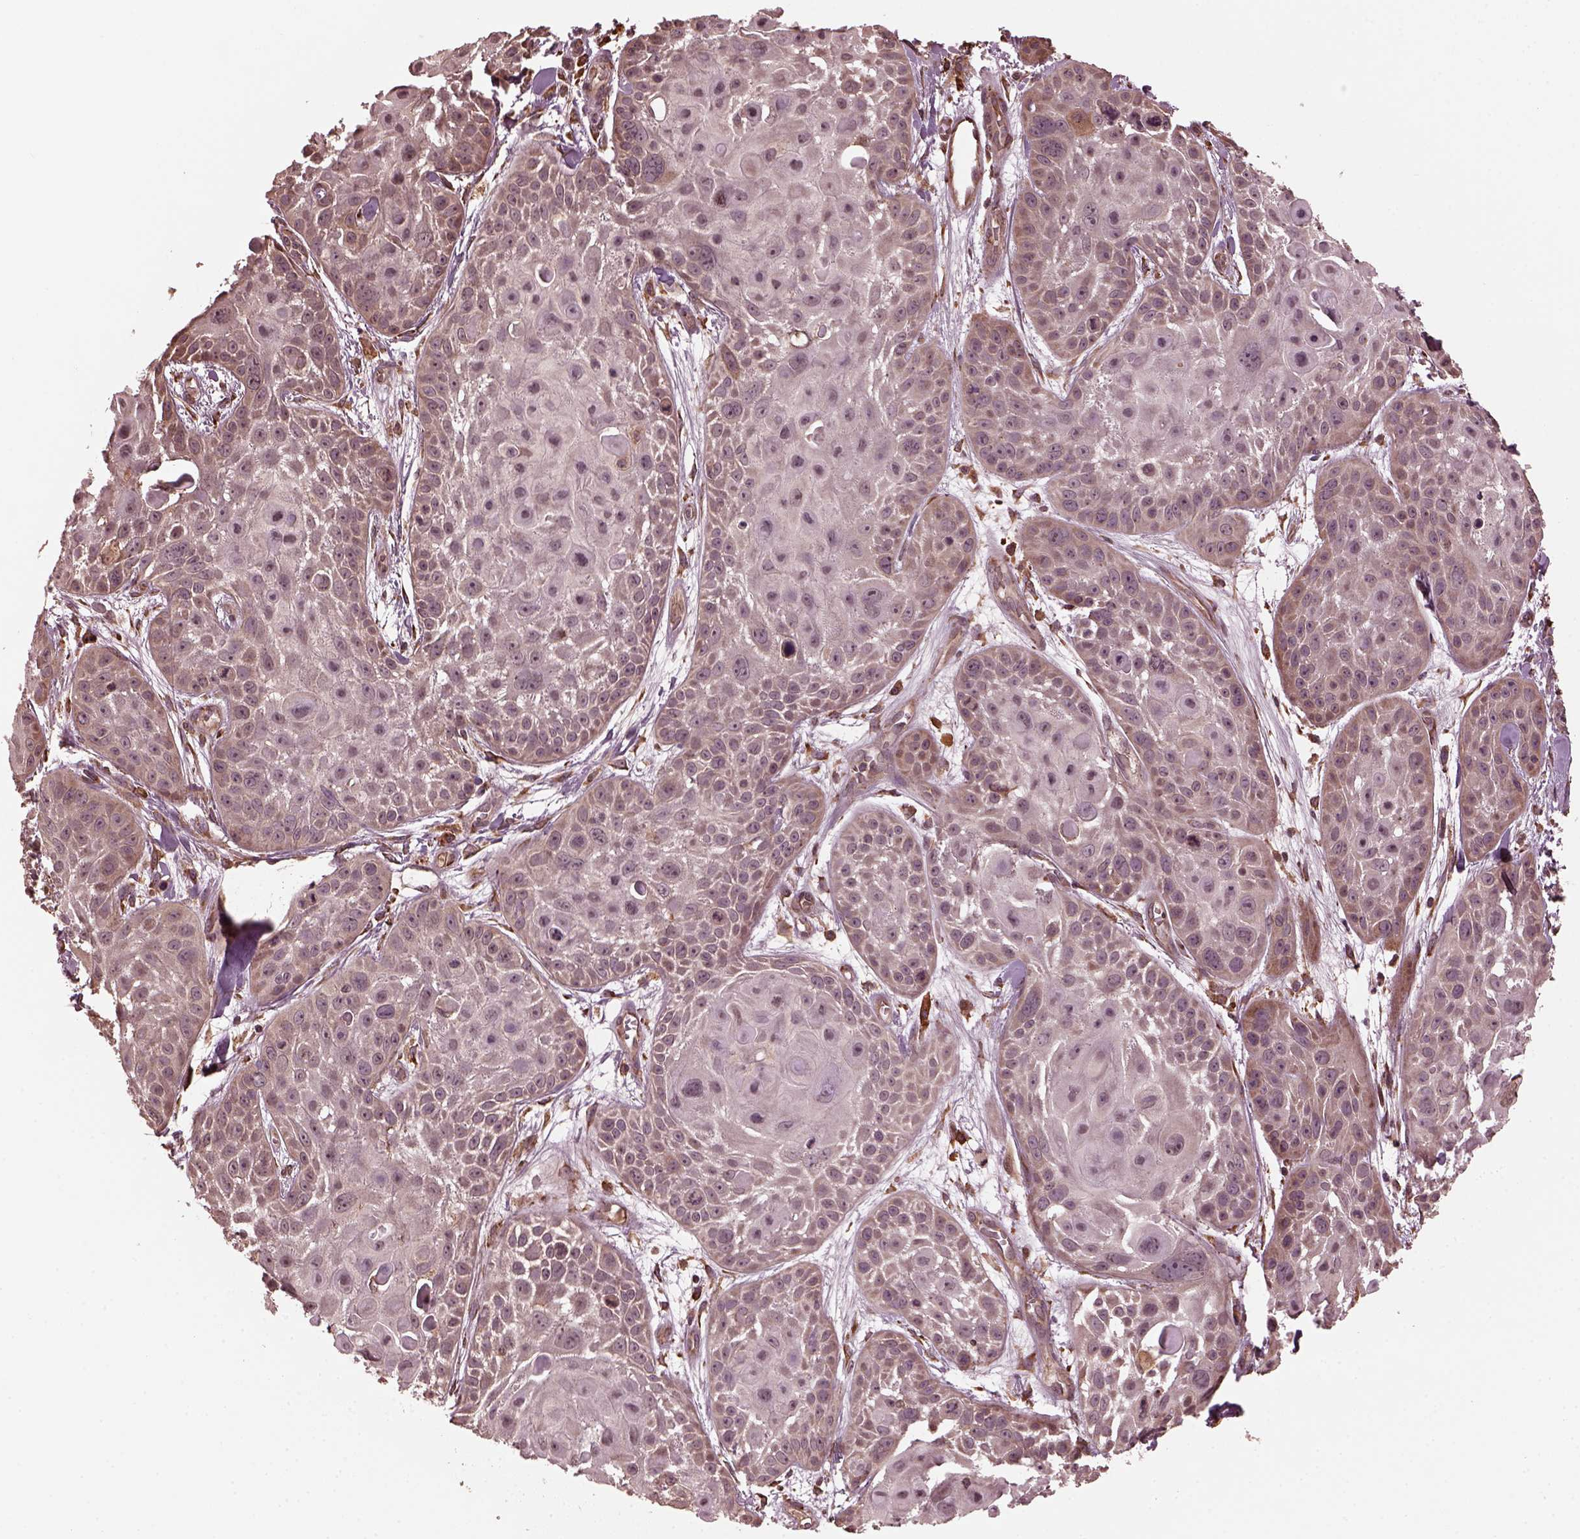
{"staining": {"intensity": "negative", "quantity": "none", "location": "none"}, "tissue": "skin cancer", "cell_type": "Tumor cells", "image_type": "cancer", "snomed": [{"axis": "morphology", "description": "Squamous cell carcinoma, NOS"}, {"axis": "topography", "description": "Skin"}, {"axis": "topography", "description": "Anal"}], "caption": "Immunohistochemistry (IHC) of skin squamous cell carcinoma reveals no expression in tumor cells.", "gene": "ZNF292", "patient": {"sex": "female", "age": 75}}